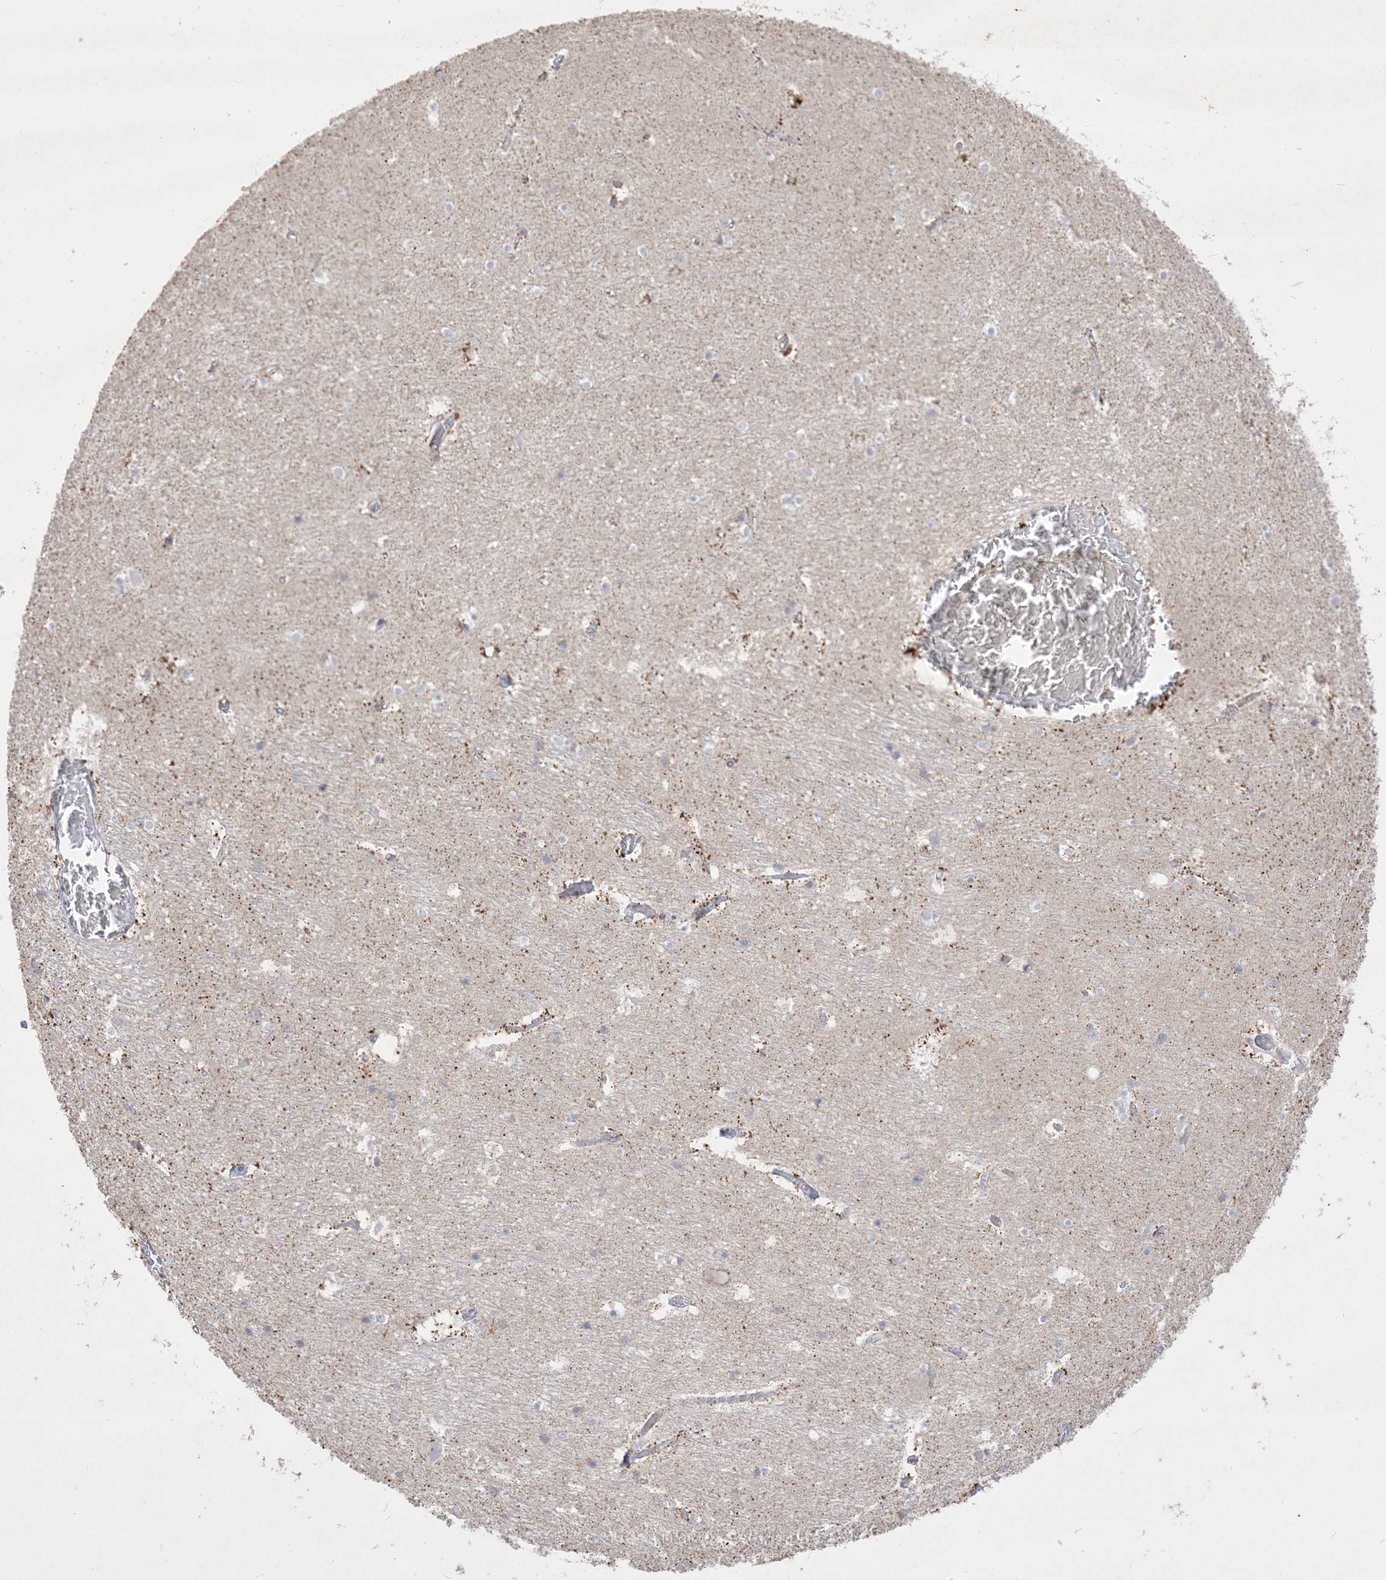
{"staining": {"intensity": "moderate", "quantity": "<25%", "location": "cytoplasmic/membranous"}, "tissue": "hippocampus", "cell_type": "Glial cells", "image_type": "normal", "snomed": [{"axis": "morphology", "description": "Normal tissue, NOS"}, {"axis": "topography", "description": "Hippocampus"}], "caption": "Hippocampus stained with DAB immunohistochemistry shows low levels of moderate cytoplasmic/membranous staining in about <25% of glial cells.", "gene": "BHLHE40", "patient": {"sex": "female", "age": 52}}